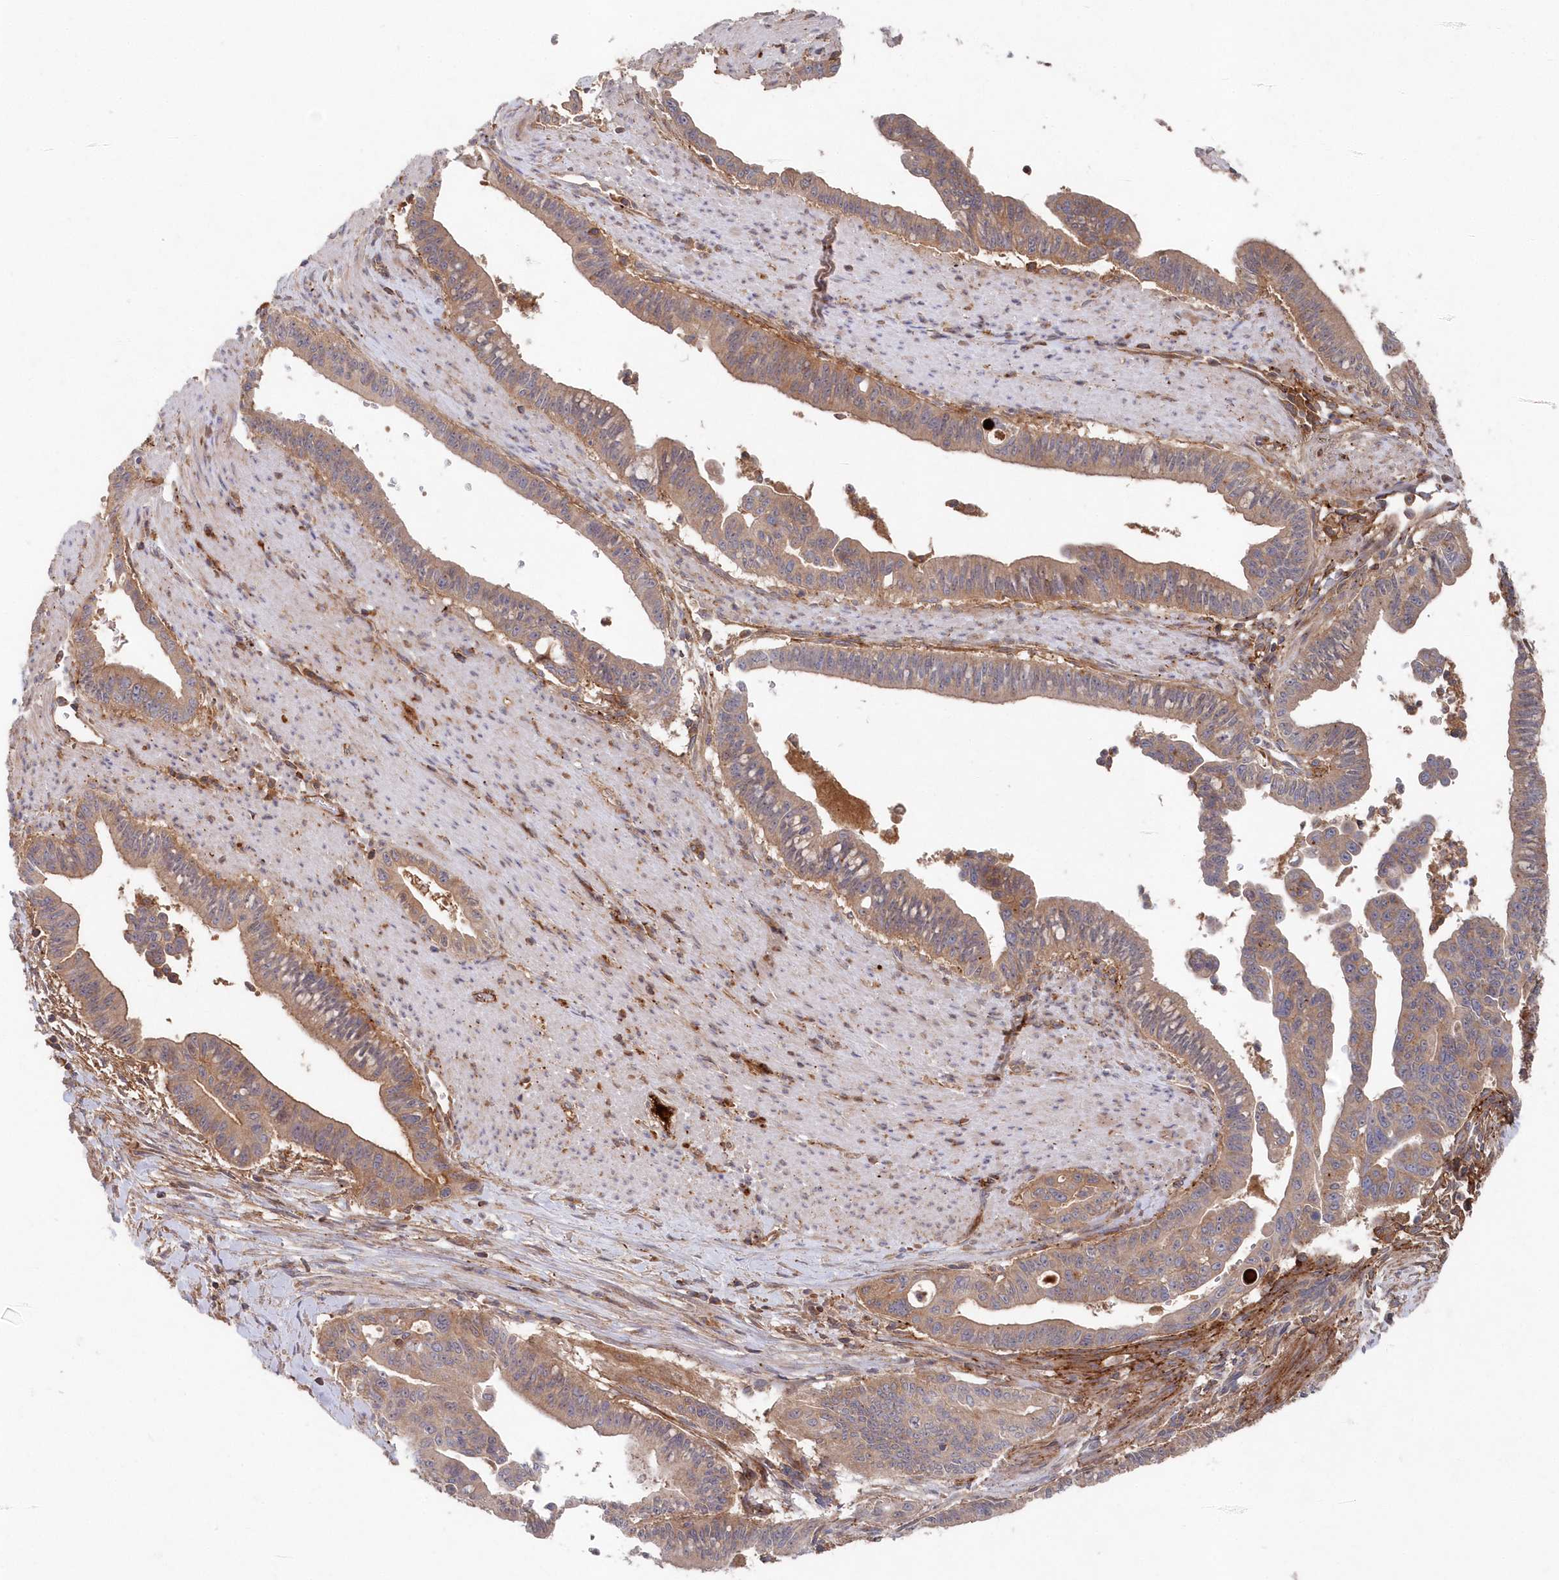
{"staining": {"intensity": "moderate", "quantity": ">75%", "location": "cytoplasmic/membranous"}, "tissue": "pancreatic cancer", "cell_type": "Tumor cells", "image_type": "cancer", "snomed": [{"axis": "morphology", "description": "Adenocarcinoma, NOS"}, {"axis": "topography", "description": "Pancreas"}], "caption": "A histopathology image of adenocarcinoma (pancreatic) stained for a protein shows moderate cytoplasmic/membranous brown staining in tumor cells.", "gene": "ABHD14B", "patient": {"sex": "male", "age": 70}}